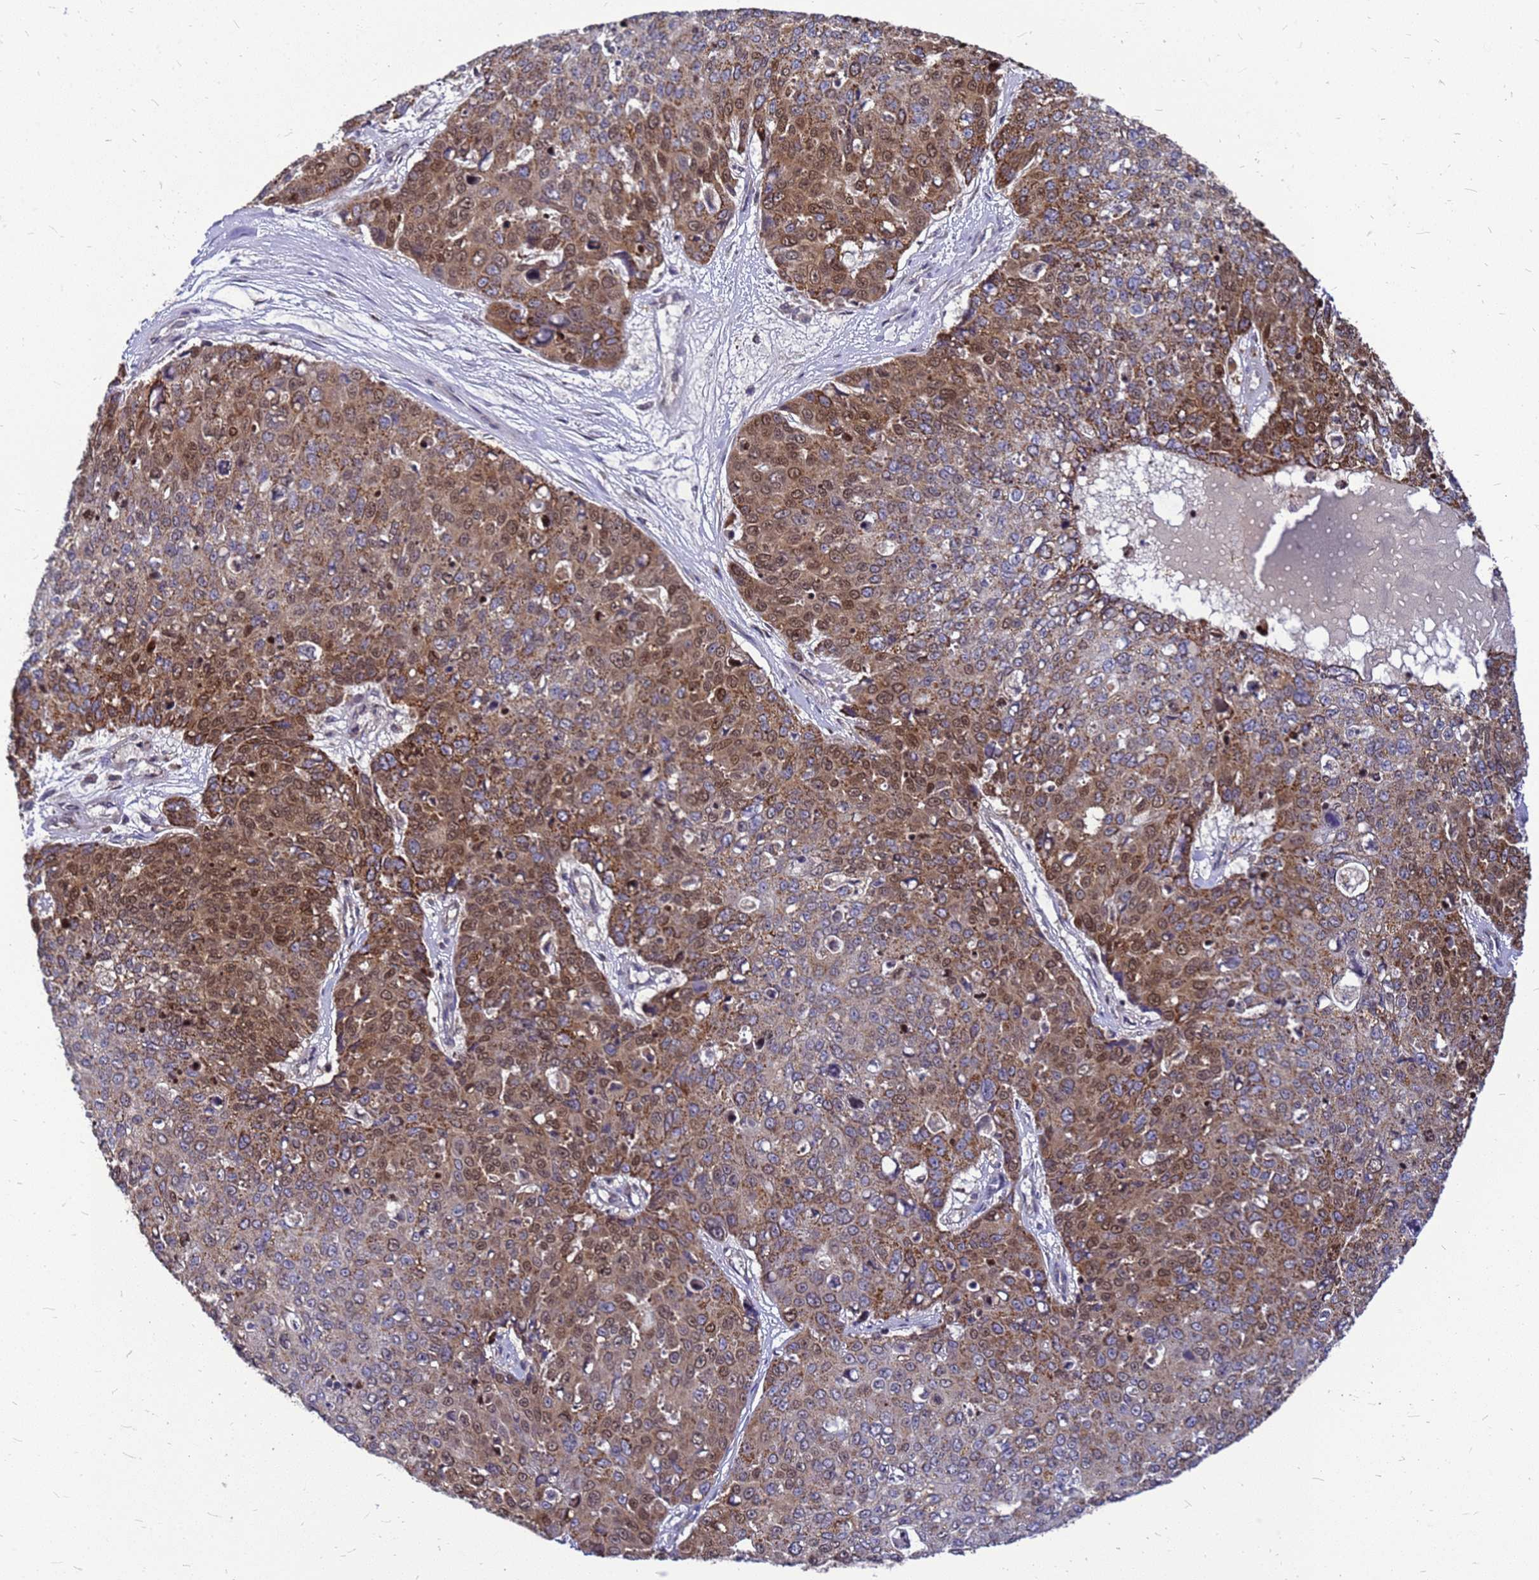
{"staining": {"intensity": "moderate", "quantity": "25%-75%", "location": "cytoplasmic/membranous"}, "tissue": "skin cancer", "cell_type": "Tumor cells", "image_type": "cancer", "snomed": [{"axis": "morphology", "description": "Squamous cell carcinoma, NOS"}, {"axis": "topography", "description": "Skin"}], "caption": "An image of skin squamous cell carcinoma stained for a protein demonstrates moderate cytoplasmic/membranous brown staining in tumor cells. (Brightfield microscopy of DAB IHC at high magnification).", "gene": "CMC4", "patient": {"sex": "male", "age": 71}}